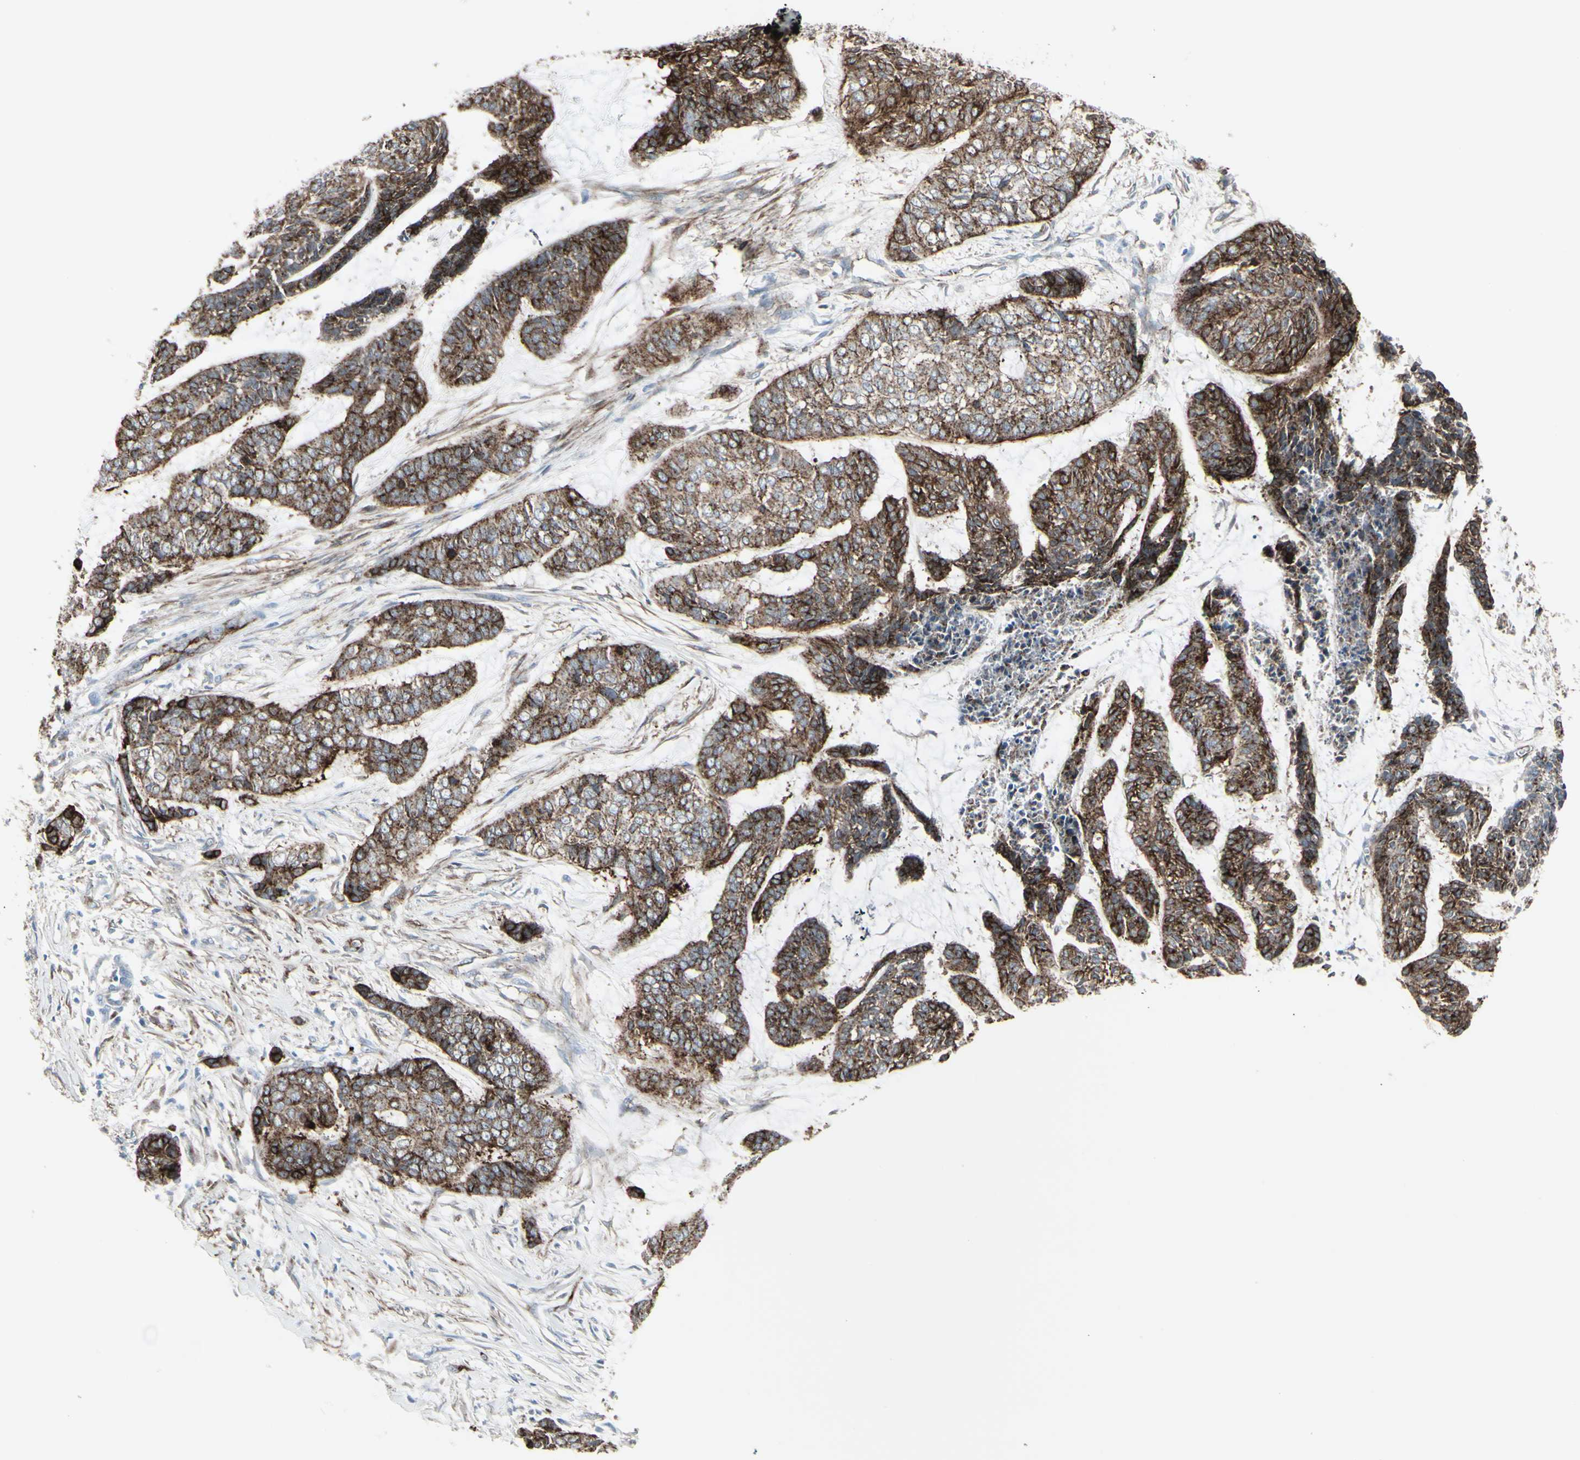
{"staining": {"intensity": "moderate", "quantity": ">75%", "location": "cytoplasmic/membranous"}, "tissue": "skin cancer", "cell_type": "Tumor cells", "image_type": "cancer", "snomed": [{"axis": "morphology", "description": "Basal cell carcinoma"}, {"axis": "topography", "description": "Skin"}], "caption": "Immunohistochemistry (DAB) staining of human skin cancer (basal cell carcinoma) exhibits moderate cytoplasmic/membranous protein expression in approximately >75% of tumor cells.", "gene": "GJA1", "patient": {"sex": "female", "age": 64}}